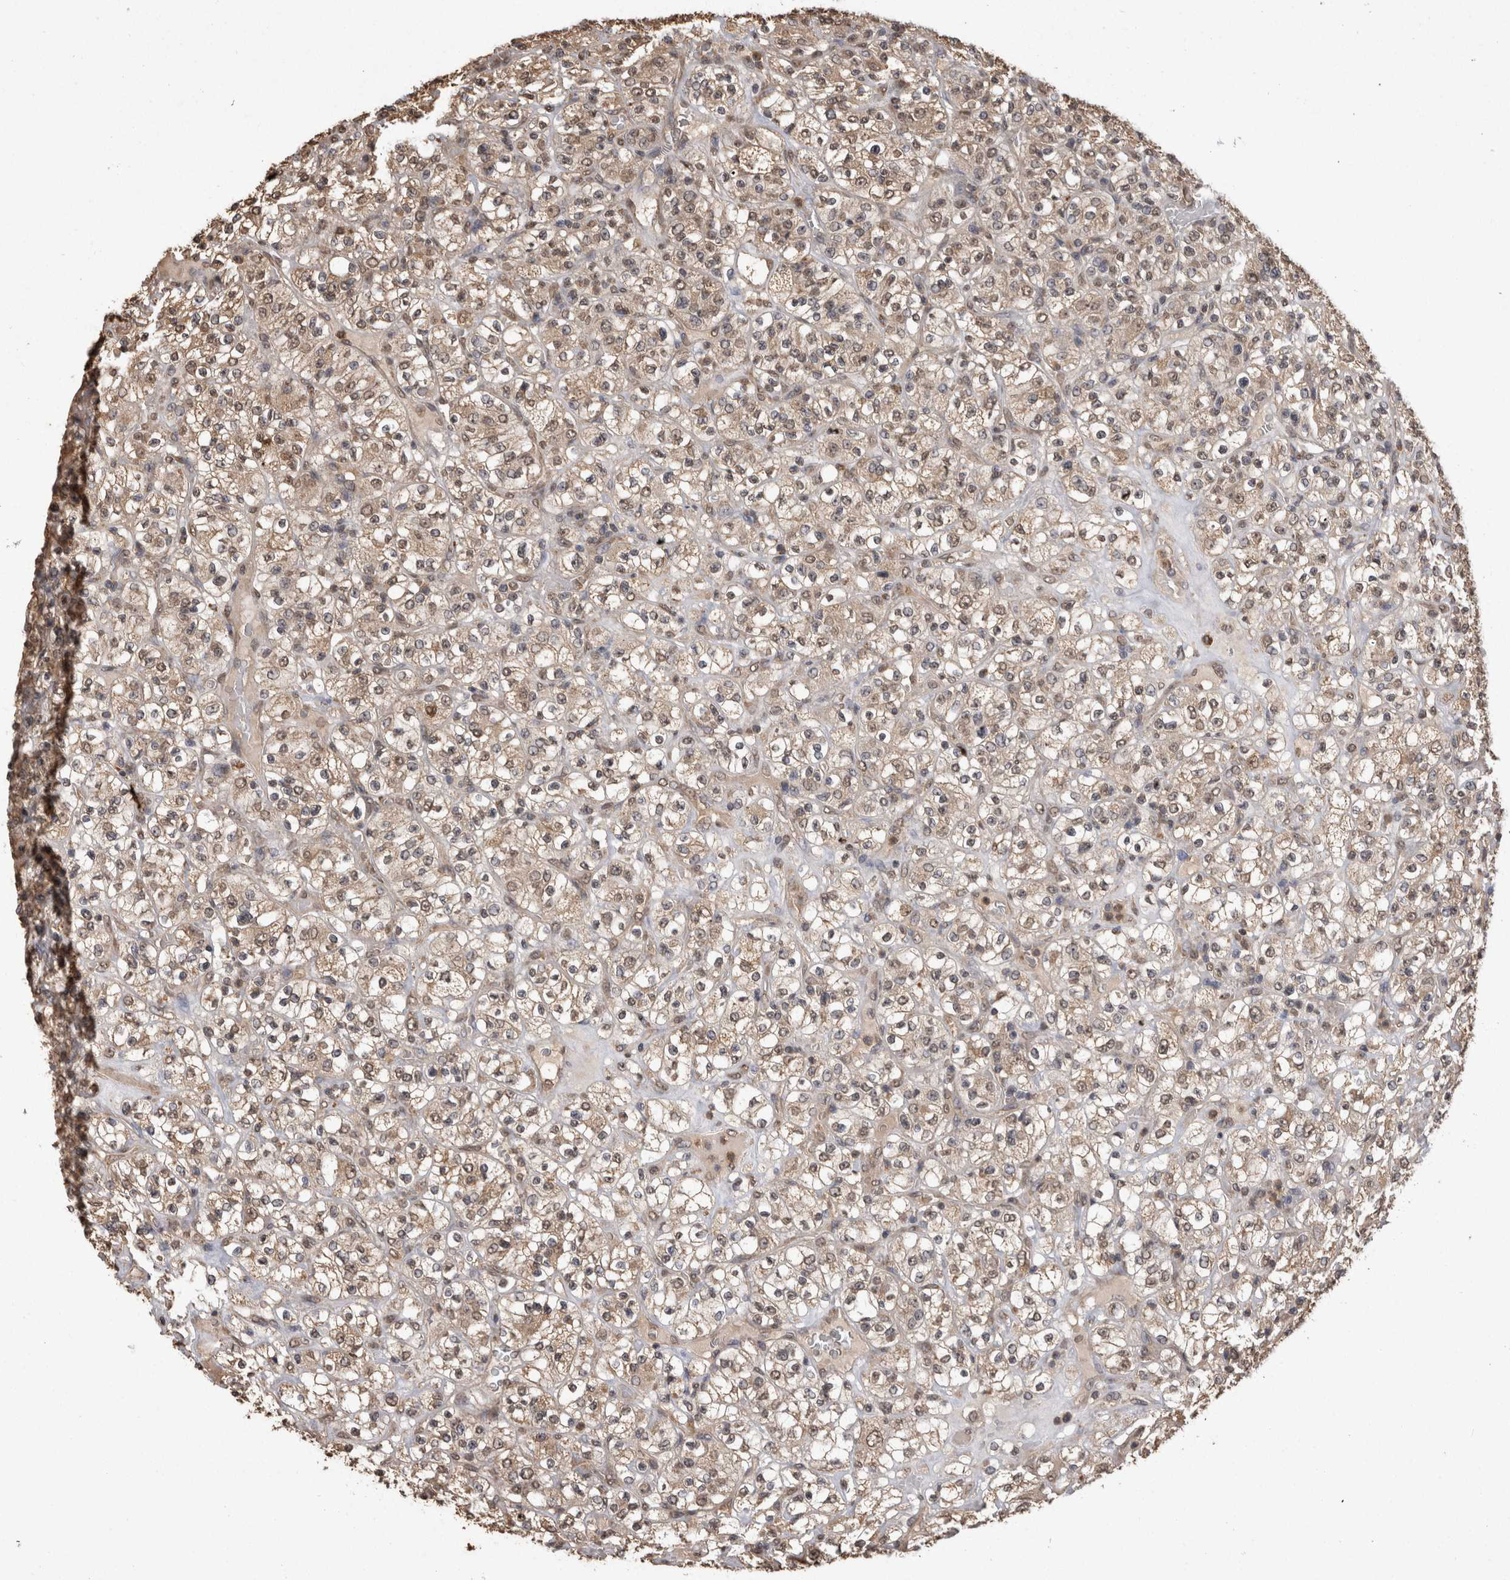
{"staining": {"intensity": "weak", "quantity": ">75%", "location": "cytoplasmic/membranous,nuclear"}, "tissue": "renal cancer", "cell_type": "Tumor cells", "image_type": "cancer", "snomed": [{"axis": "morphology", "description": "Normal tissue, NOS"}, {"axis": "morphology", "description": "Adenocarcinoma, NOS"}, {"axis": "topography", "description": "Kidney"}], "caption": "Protein analysis of adenocarcinoma (renal) tissue displays weak cytoplasmic/membranous and nuclear positivity in about >75% of tumor cells.", "gene": "SOCS5", "patient": {"sex": "female", "age": 72}}